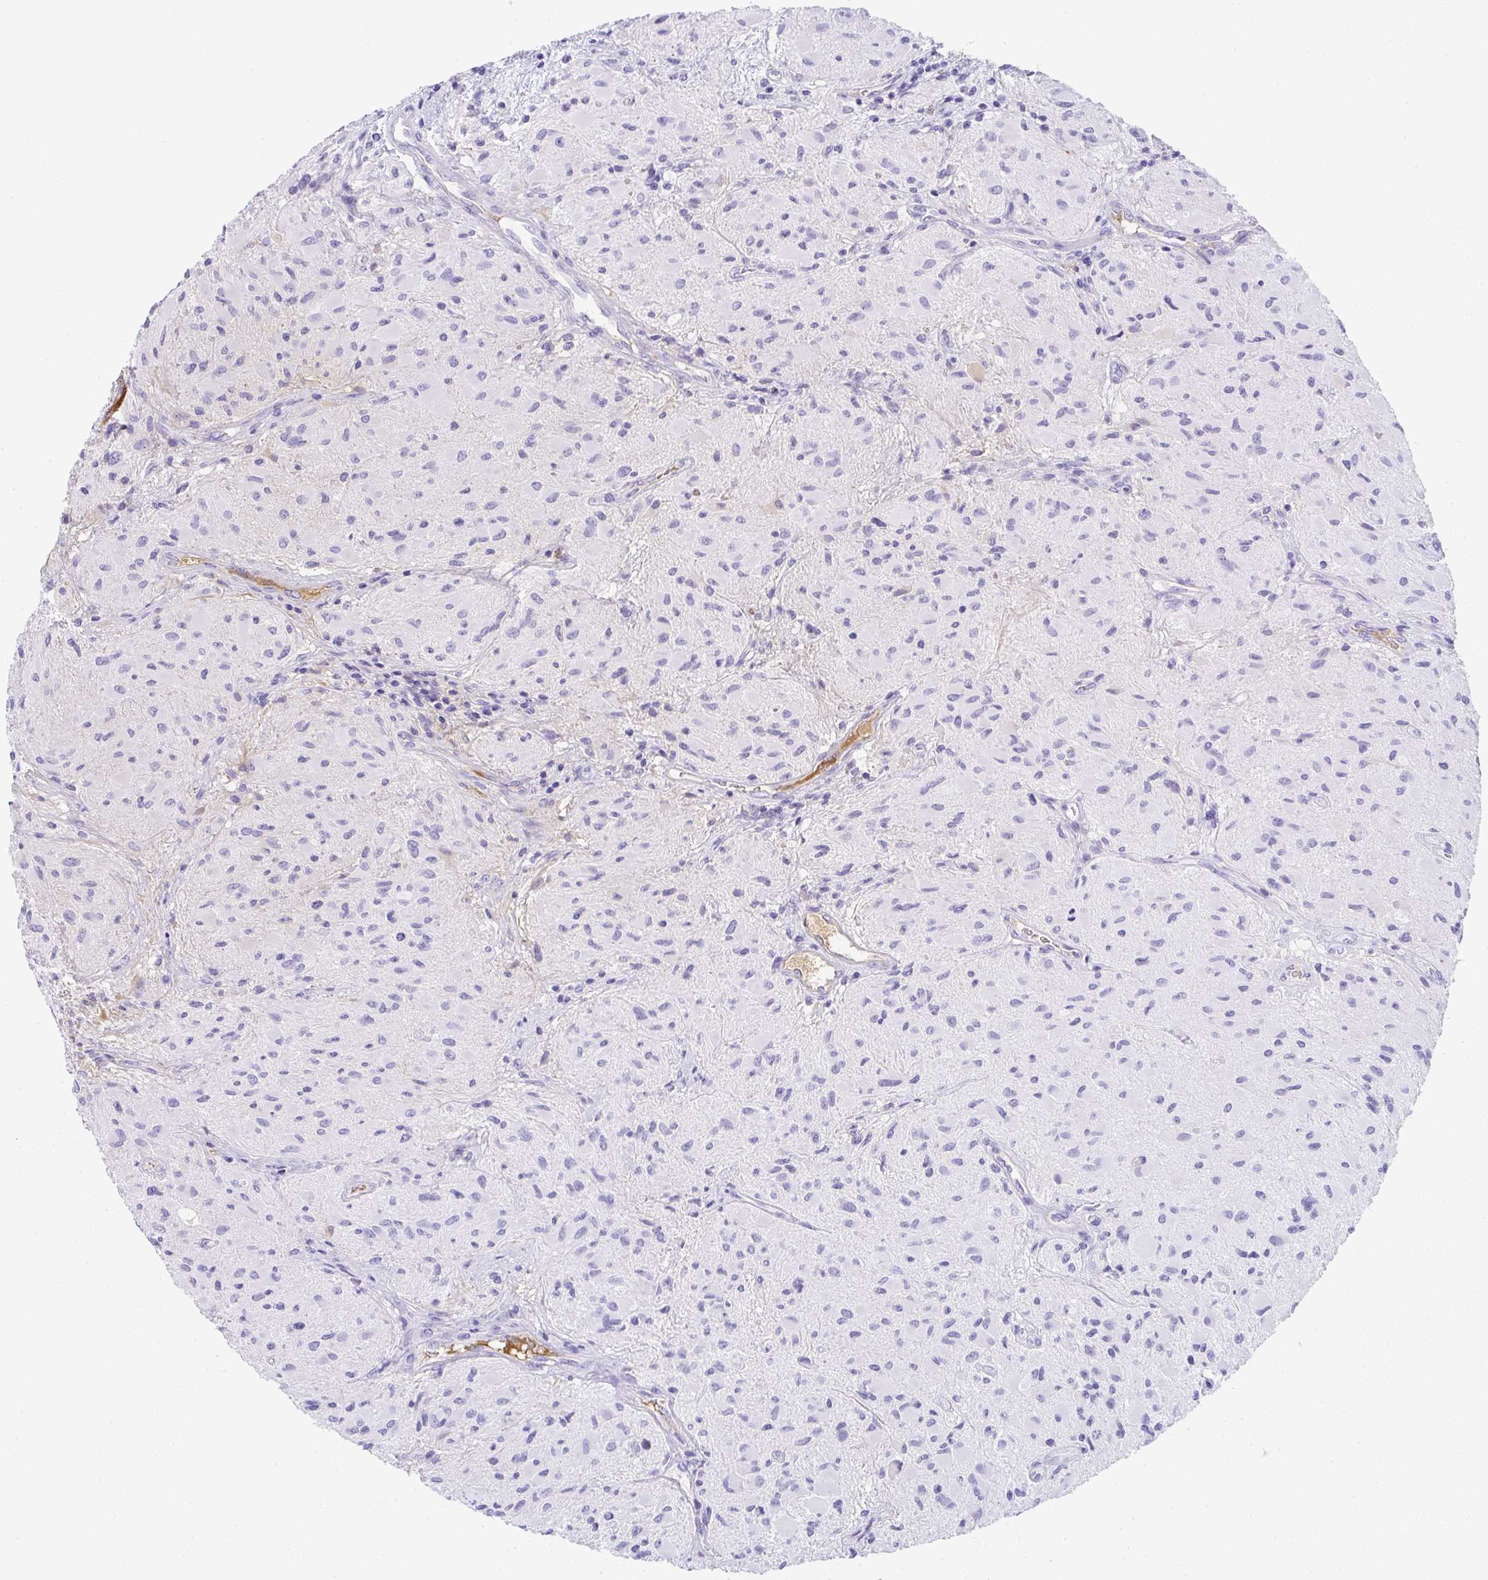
{"staining": {"intensity": "negative", "quantity": "none", "location": "none"}, "tissue": "glioma", "cell_type": "Tumor cells", "image_type": "cancer", "snomed": [{"axis": "morphology", "description": "Glioma, malignant, High grade"}, {"axis": "topography", "description": "Brain"}], "caption": "Image shows no protein staining in tumor cells of glioma tissue. (IHC, brightfield microscopy, high magnification).", "gene": "ZSWIM3", "patient": {"sex": "female", "age": 65}}